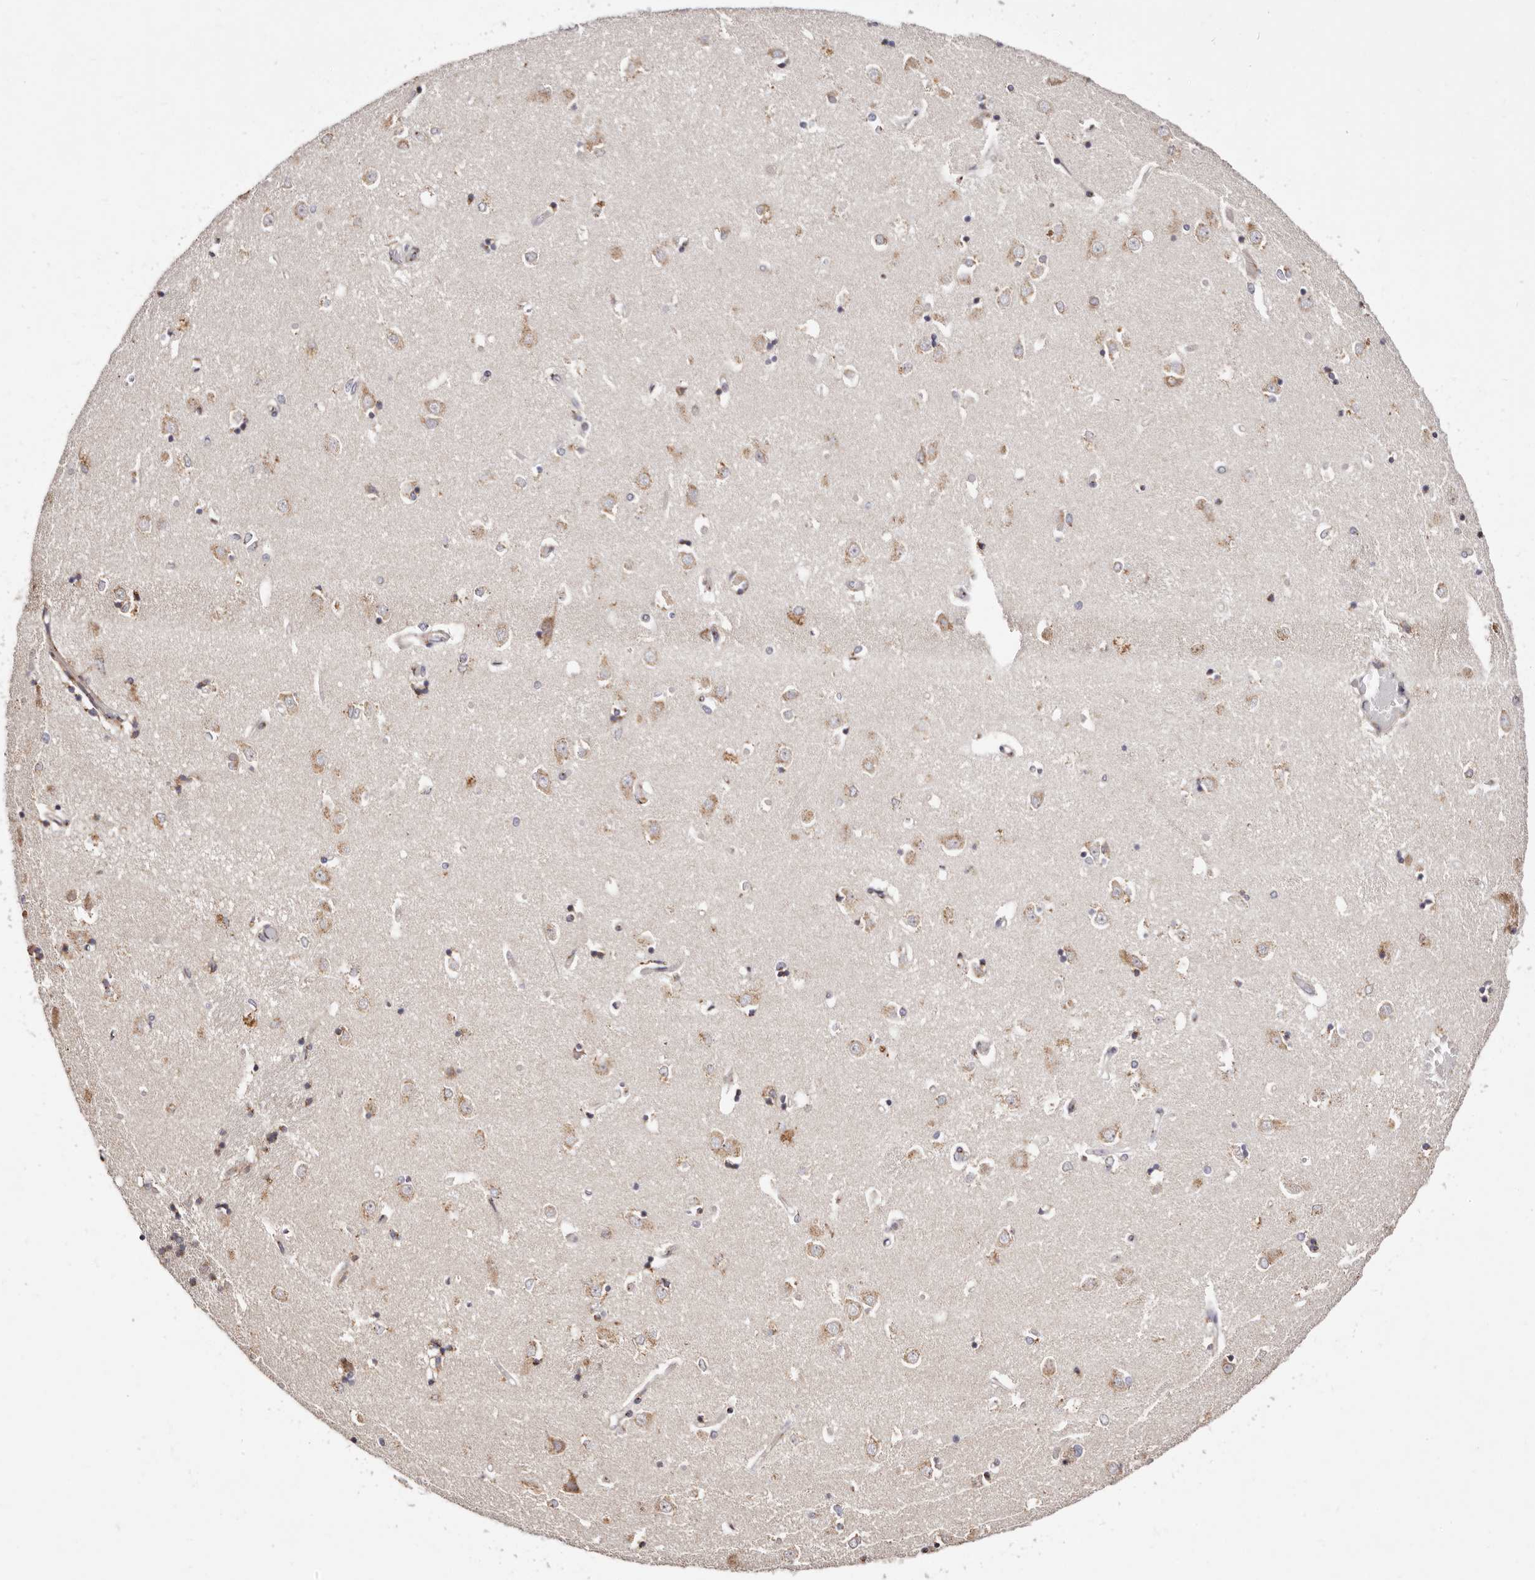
{"staining": {"intensity": "weak", "quantity": "<25%", "location": "cytoplasmic/membranous"}, "tissue": "caudate", "cell_type": "Glial cells", "image_type": "normal", "snomed": [{"axis": "morphology", "description": "Normal tissue, NOS"}, {"axis": "topography", "description": "Lateral ventricle wall"}], "caption": "Immunohistochemical staining of unremarkable human caudate shows no significant staining in glial cells.", "gene": "MAPK6", "patient": {"sex": "male", "age": 45}}